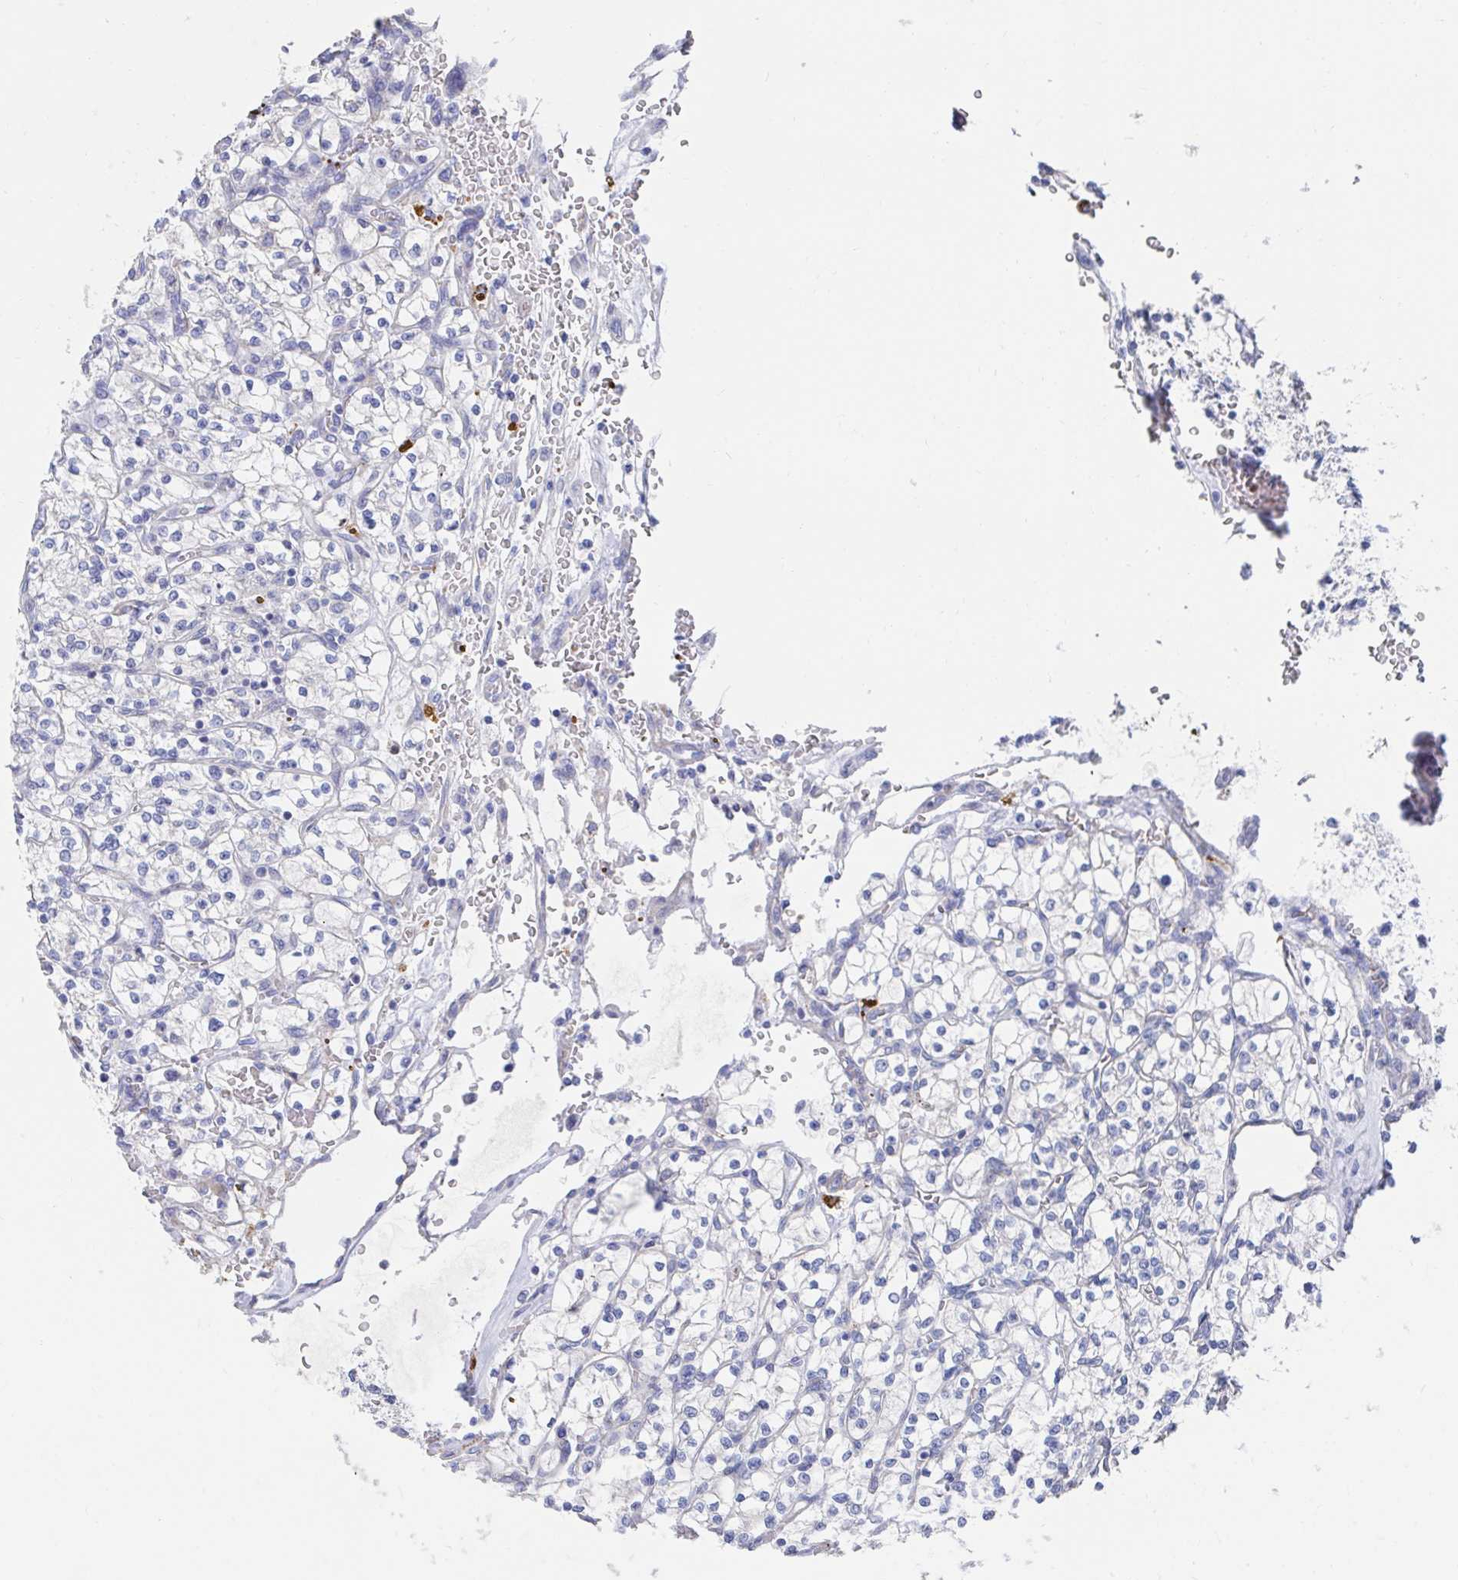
{"staining": {"intensity": "negative", "quantity": "none", "location": "none"}, "tissue": "renal cancer", "cell_type": "Tumor cells", "image_type": "cancer", "snomed": [{"axis": "morphology", "description": "Adenocarcinoma, NOS"}, {"axis": "topography", "description": "Kidney"}], "caption": "Immunohistochemistry (IHC) photomicrograph of neoplastic tissue: human adenocarcinoma (renal) stained with DAB (3,3'-diaminobenzidine) exhibits no significant protein positivity in tumor cells.", "gene": "LAMC3", "patient": {"sex": "female", "age": 64}}